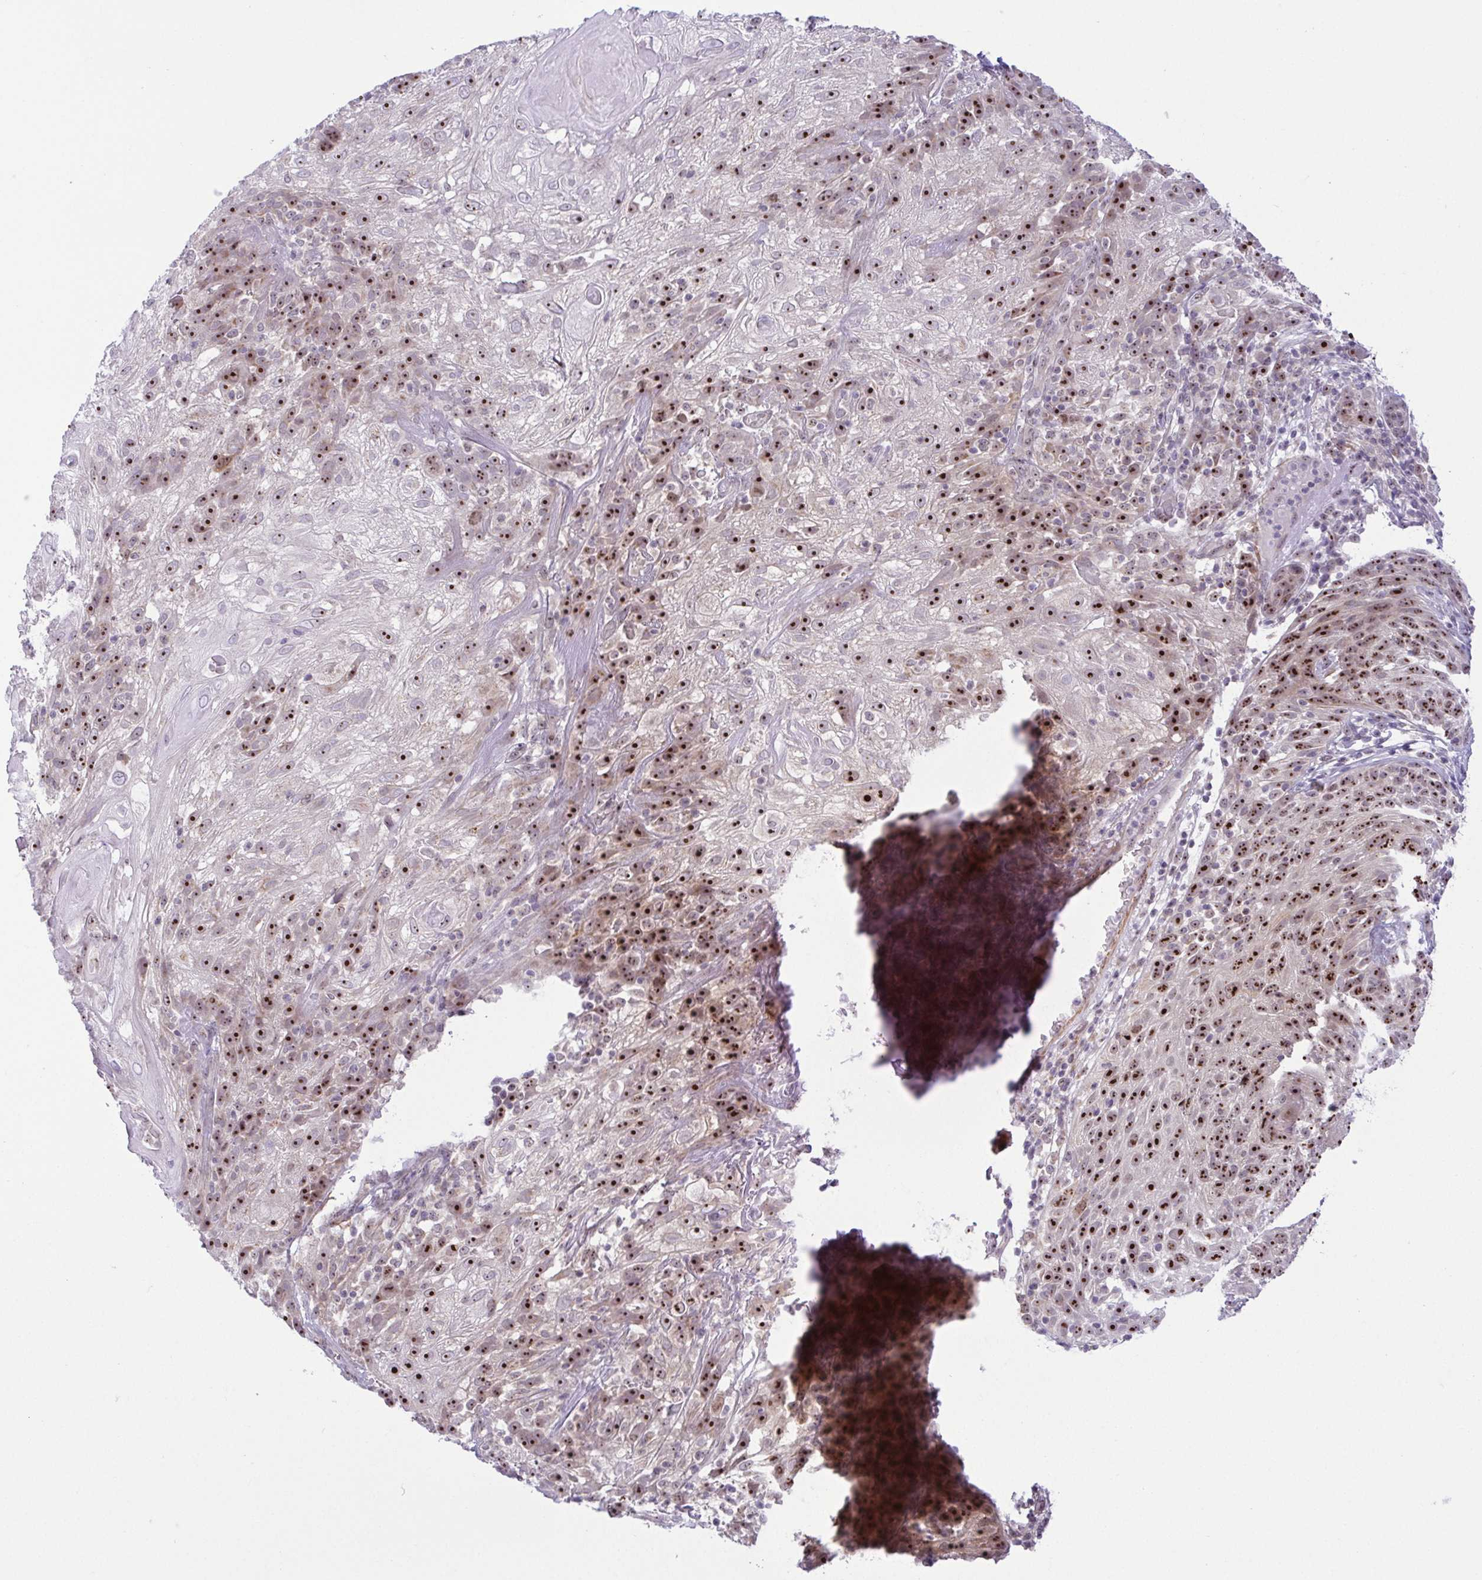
{"staining": {"intensity": "strong", "quantity": "25%-75%", "location": "nuclear"}, "tissue": "skin cancer", "cell_type": "Tumor cells", "image_type": "cancer", "snomed": [{"axis": "morphology", "description": "Normal tissue, NOS"}, {"axis": "morphology", "description": "Squamous cell carcinoma, NOS"}, {"axis": "topography", "description": "Skin"}], "caption": "A histopathology image of human skin cancer stained for a protein exhibits strong nuclear brown staining in tumor cells. The staining is performed using DAB (3,3'-diaminobenzidine) brown chromogen to label protein expression. The nuclei are counter-stained blue using hematoxylin.", "gene": "RSL24D1", "patient": {"sex": "female", "age": 83}}